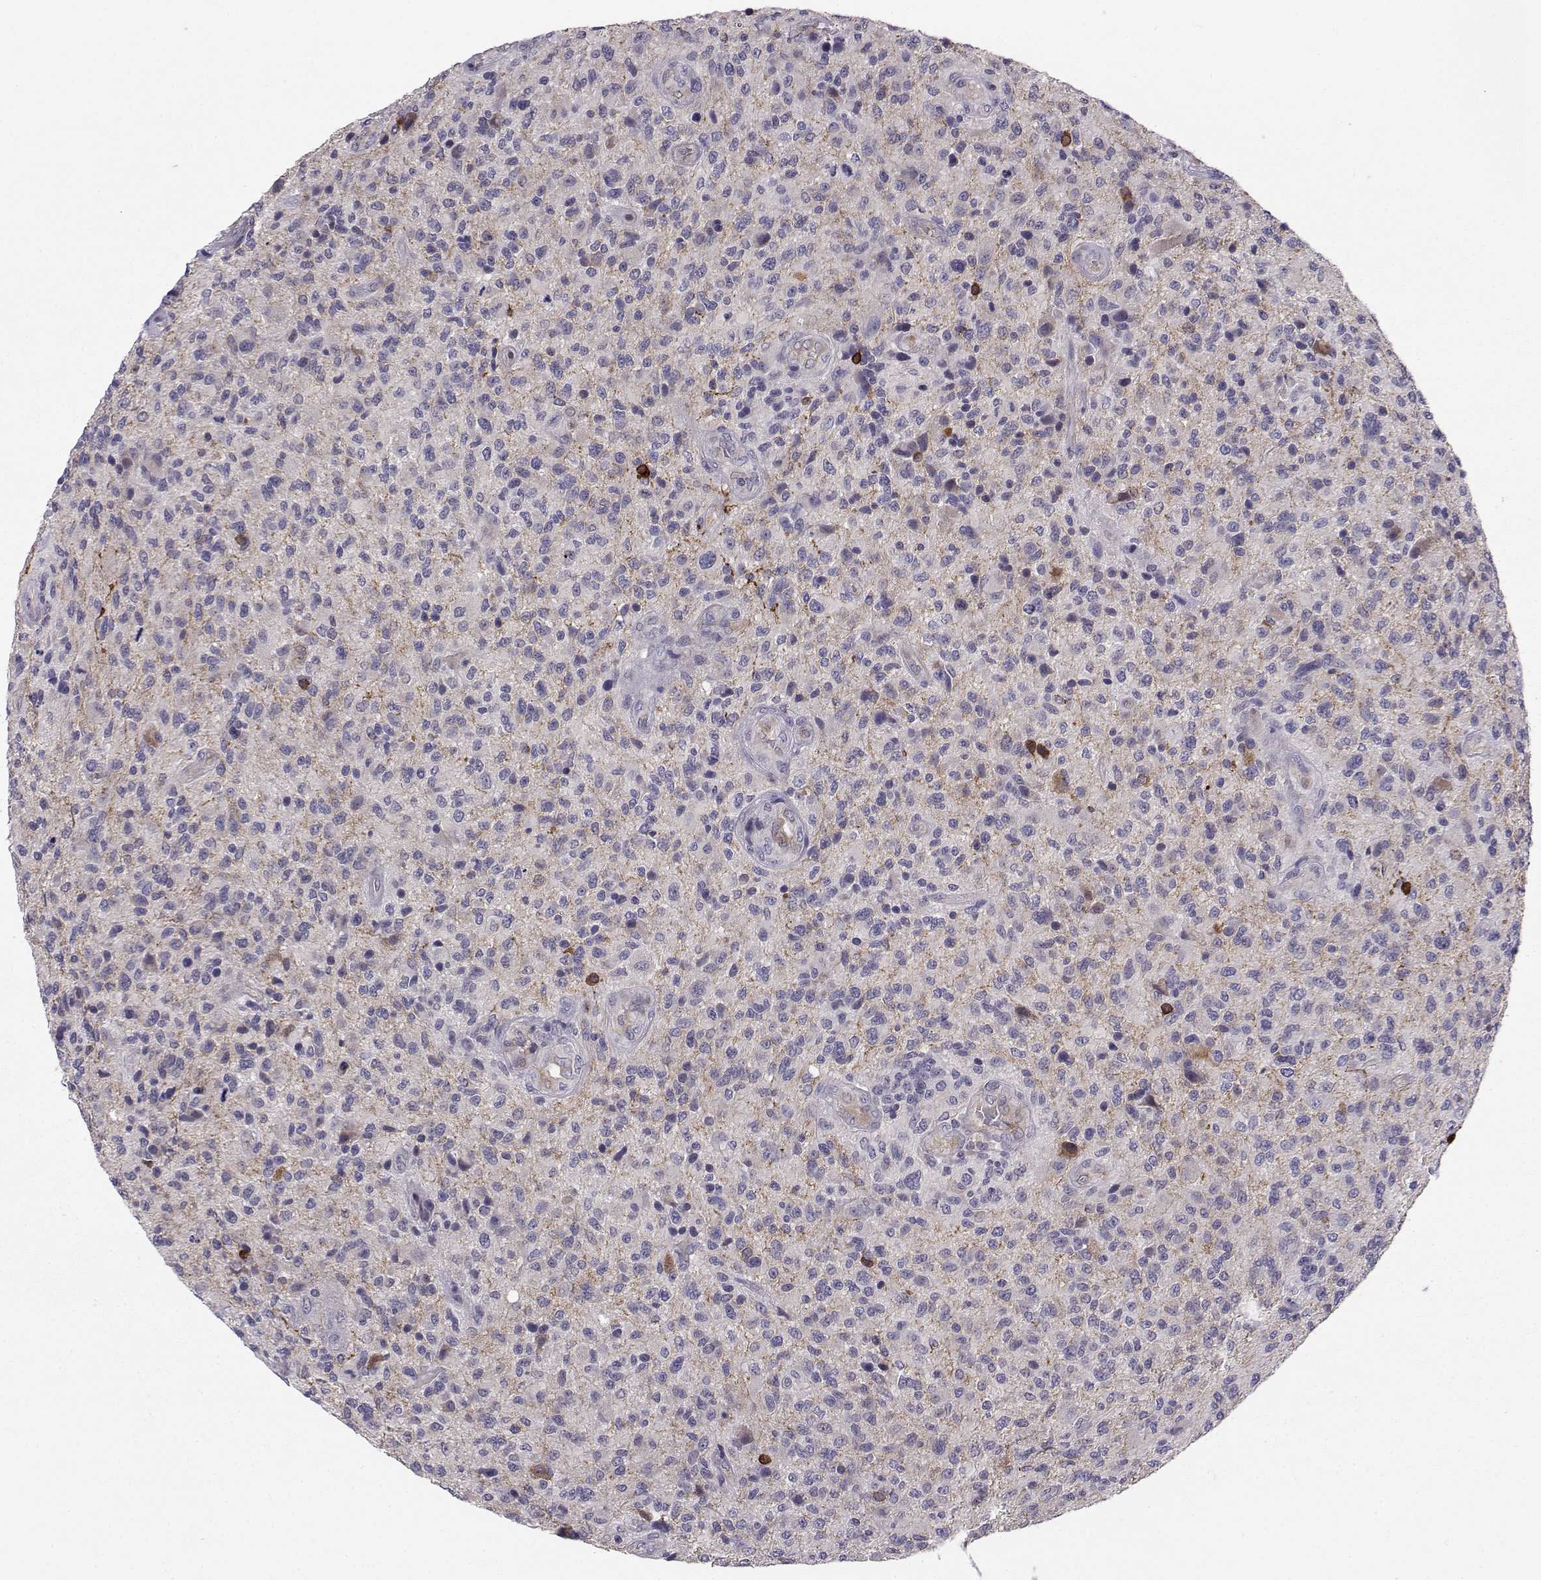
{"staining": {"intensity": "negative", "quantity": "none", "location": "none"}, "tissue": "glioma", "cell_type": "Tumor cells", "image_type": "cancer", "snomed": [{"axis": "morphology", "description": "Glioma, malignant, High grade"}, {"axis": "topography", "description": "Brain"}], "caption": "Tumor cells show no significant protein staining in glioma.", "gene": "PEX5L", "patient": {"sex": "male", "age": 47}}